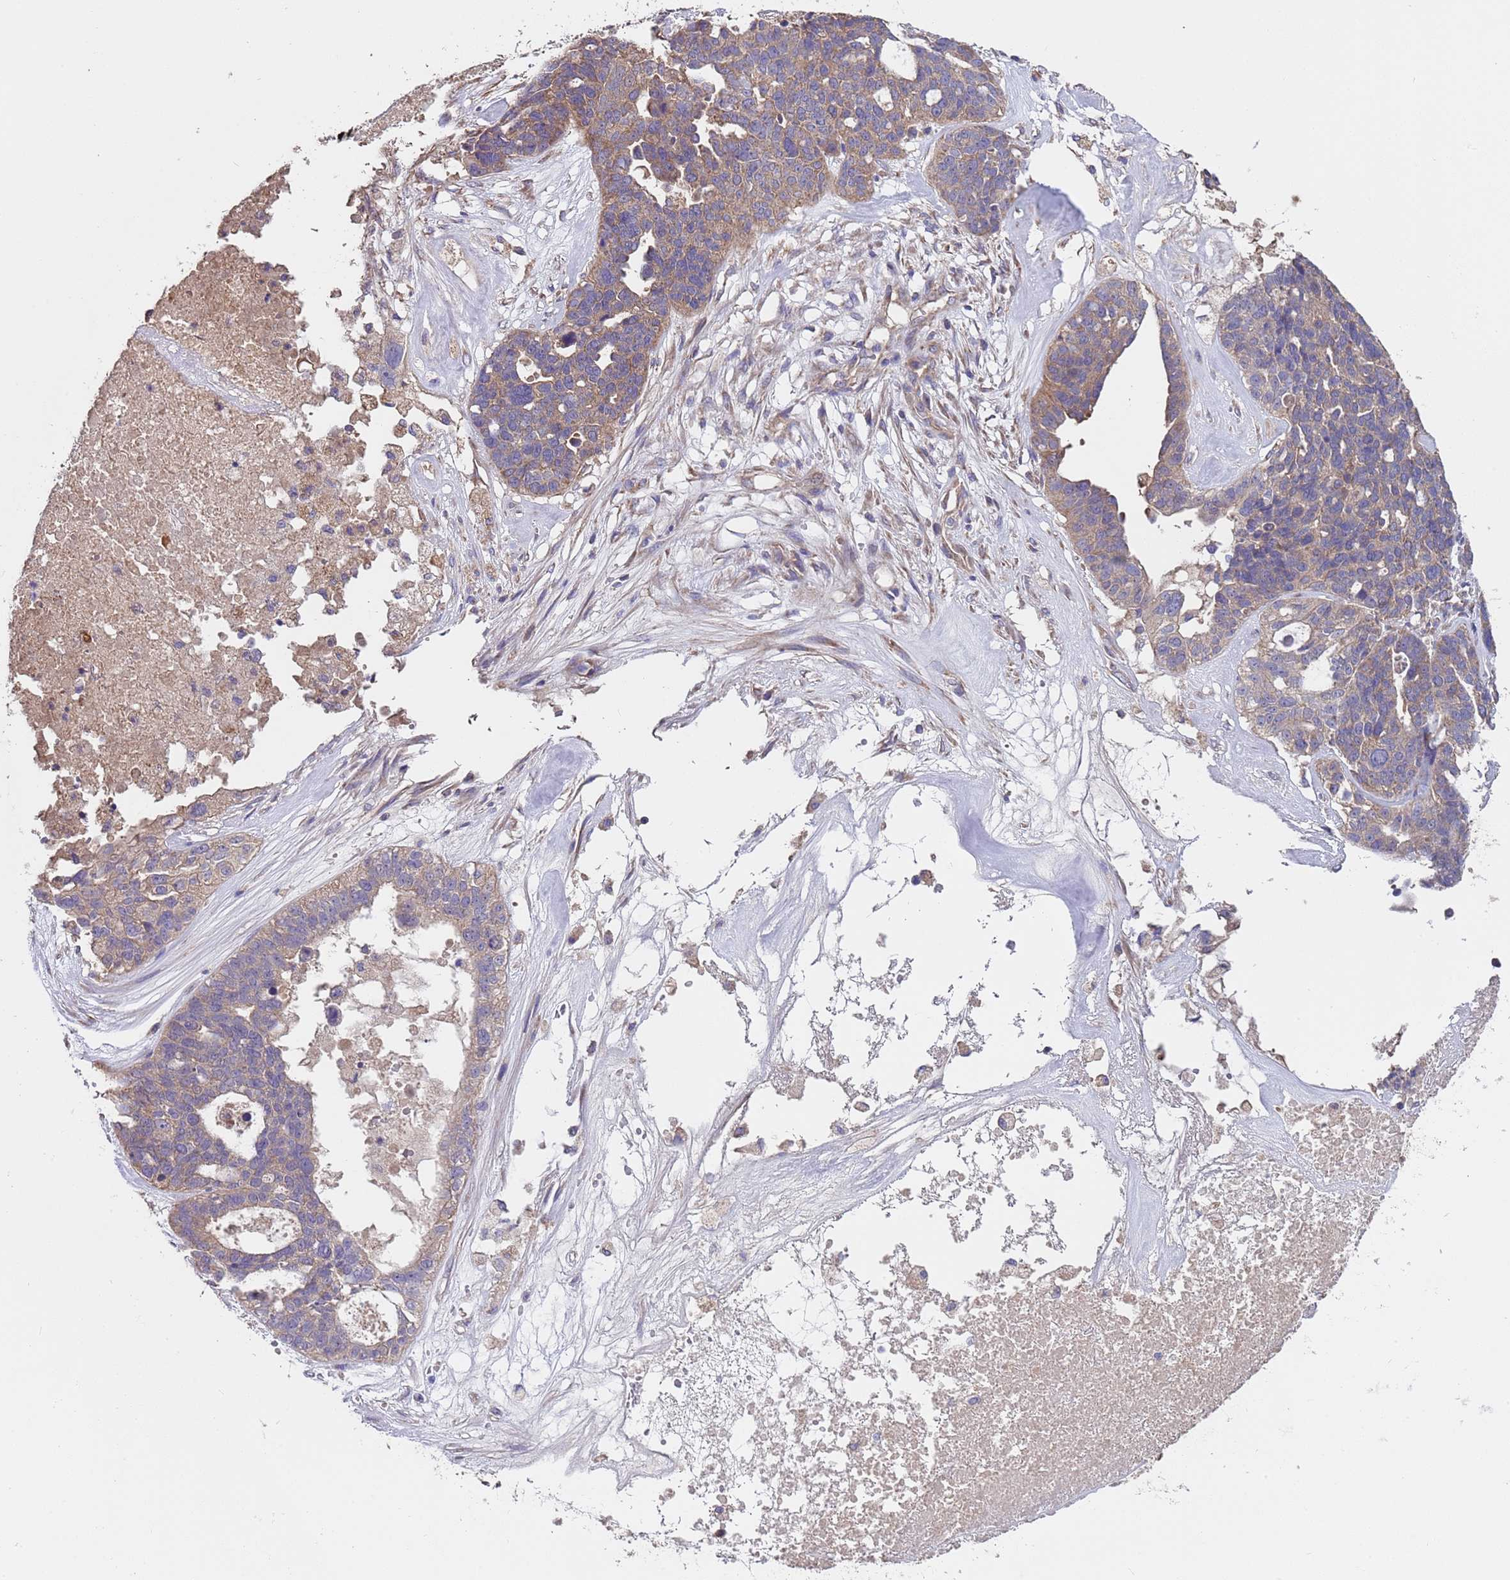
{"staining": {"intensity": "weak", "quantity": "25%-75%", "location": "cytoplasmic/membranous"}, "tissue": "ovarian cancer", "cell_type": "Tumor cells", "image_type": "cancer", "snomed": [{"axis": "morphology", "description": "Cystadenocarcinoma, serous, NOS"}, {"axis": "topography", "description": "Ovary"}], "caption": "IHC (DAB (3,3'-diaminobenzidine)) staining of human serous cystadenocarcinoma (ovarian) shows weak cytoplasmic/membranous protein positivity in approximately 25%-75% of tumor cells.", "gene": "EEF1AKMT1", "patient": {"sex": "female", "age": 59}}